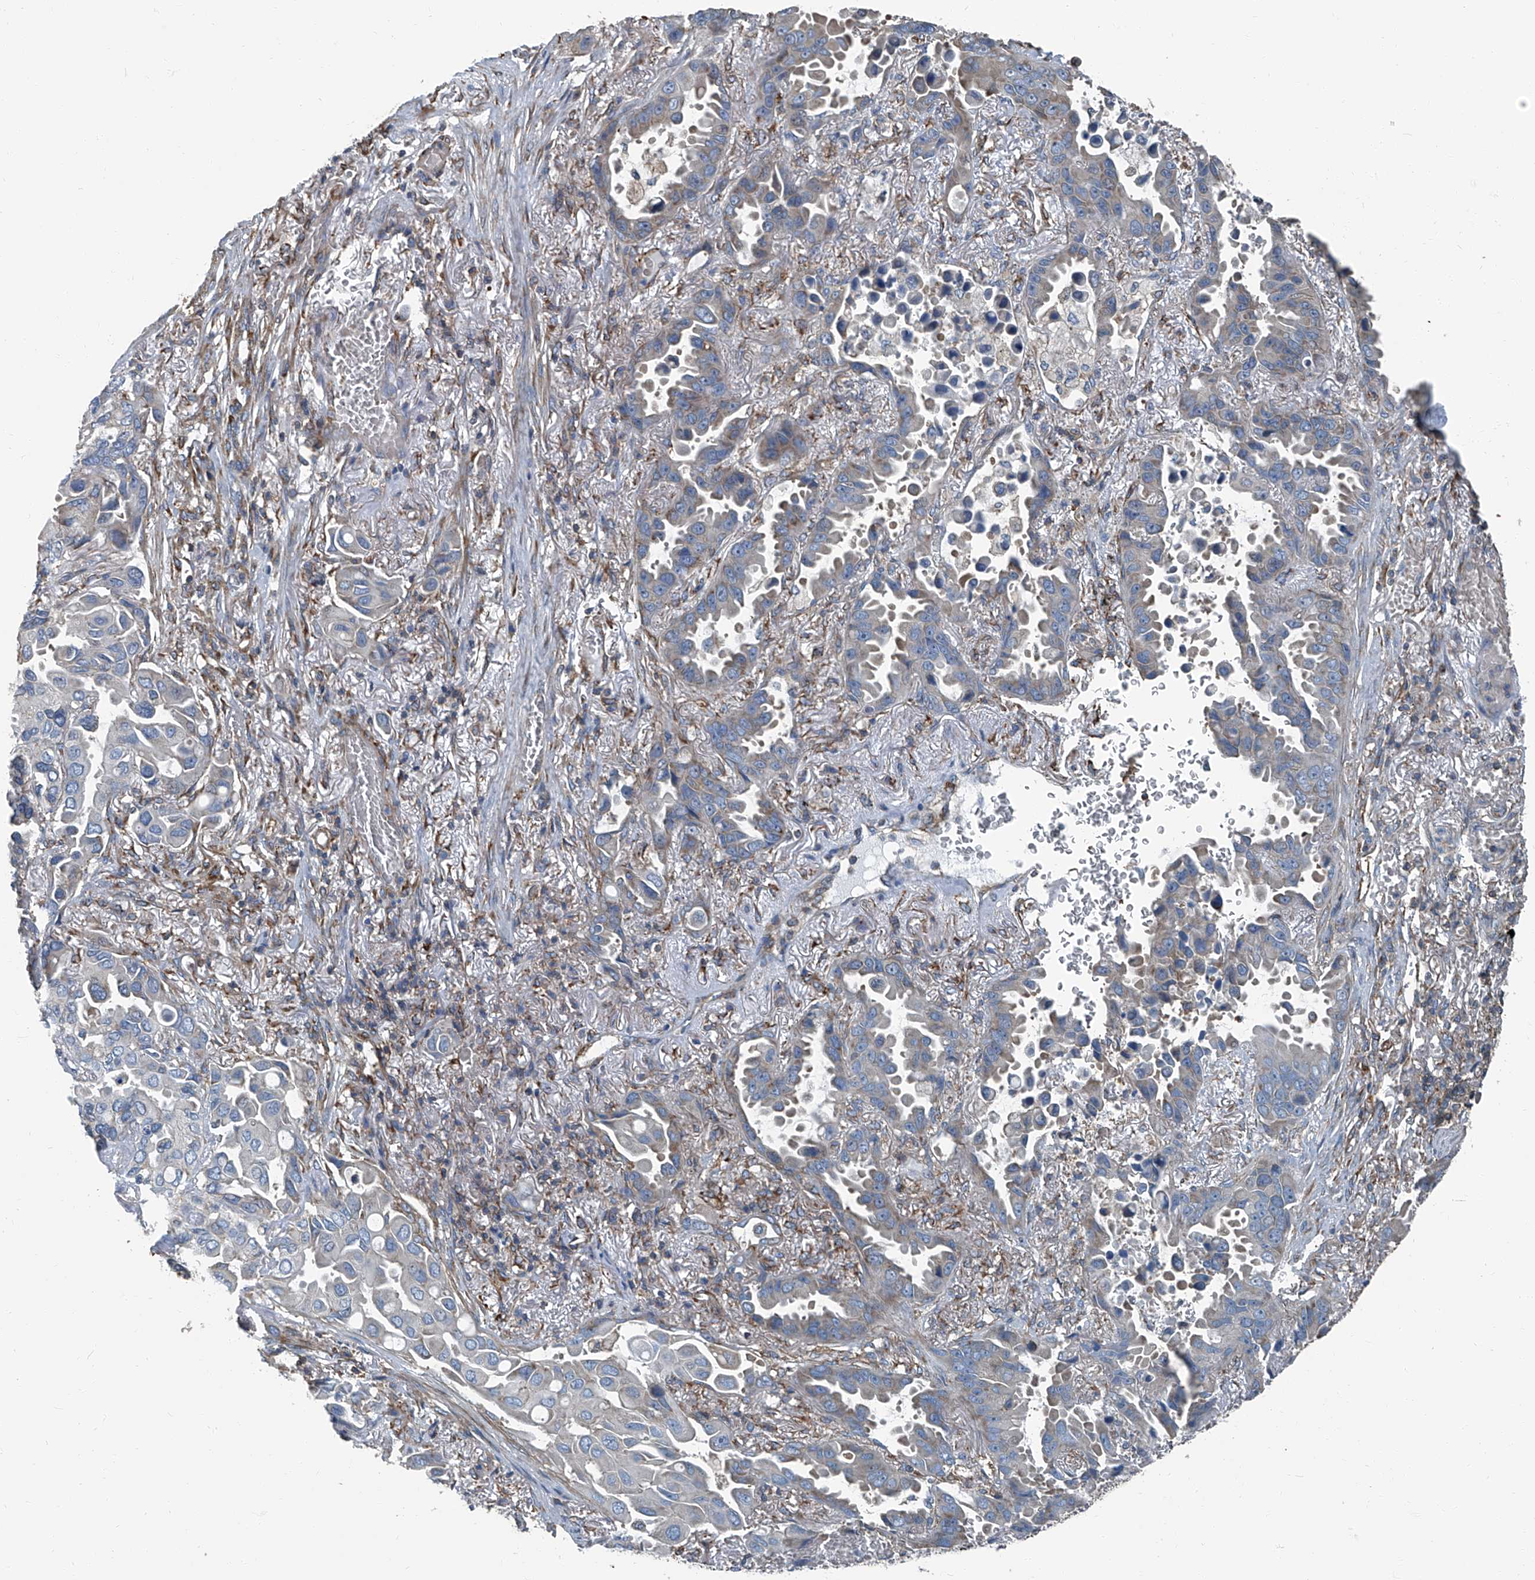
{"staining": {"intensity": "weak", "quantity": "25%-75%", "location": "cytoplasmic/membranous"}, "tissue": "lung cancer", "cell_type": "Tumor cells", "image_type": "cancer", "snomed": [{"axis": "morphology", "description": "Adenocarcinoma, NOS"}, {"axis": "topography", "description": "Lung"}], "caption": "Lung cancer stained with immunohistochemistry reveals weak cytoplasmic/membranous staining in about 25%-75% of tumor cells.", "gene": "SEPTIN7", "patient": {"sex": "male", "age": 64}}